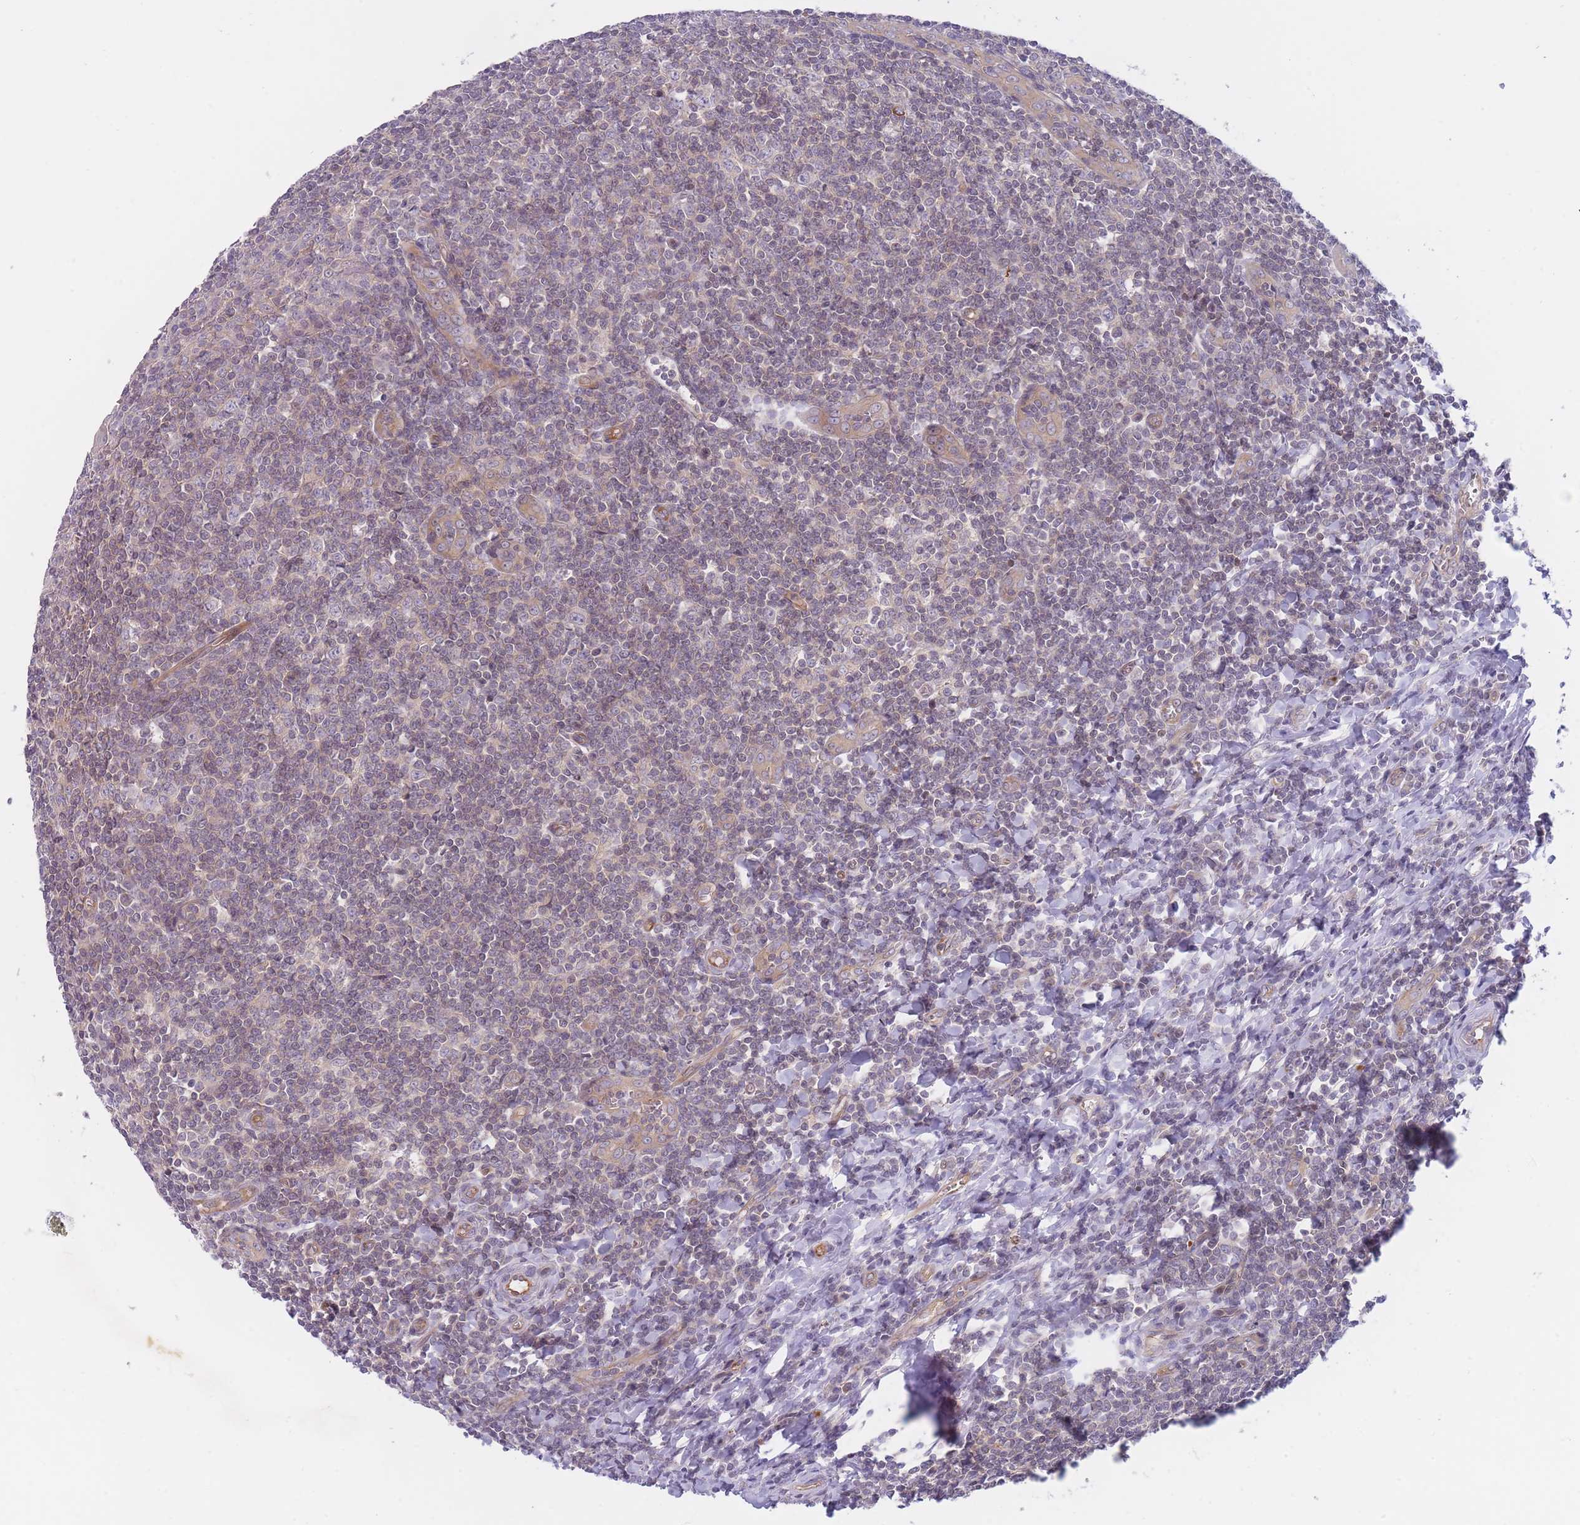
{"staining": {"intensity": "weak", "quantity": "25%-75%", "location": "cytoplasmic/membranous,nuclear"}, "tissue": "tonsil", "cell_type": "Germinal center cells", "image_type": "normal", "snomed": [{"axis": "morphology", "description": "Normal tissue, NOS"}, {"axis": "topography", "description": "Tonsil"}], "caption": "A brown stain labels weak cytoplasmic/membranous,nuclear expression of a protein in germinal center cells of benign human tonsil.", "gene": "SLC35F5", "patient": {"sex": "male", "age": 27}}